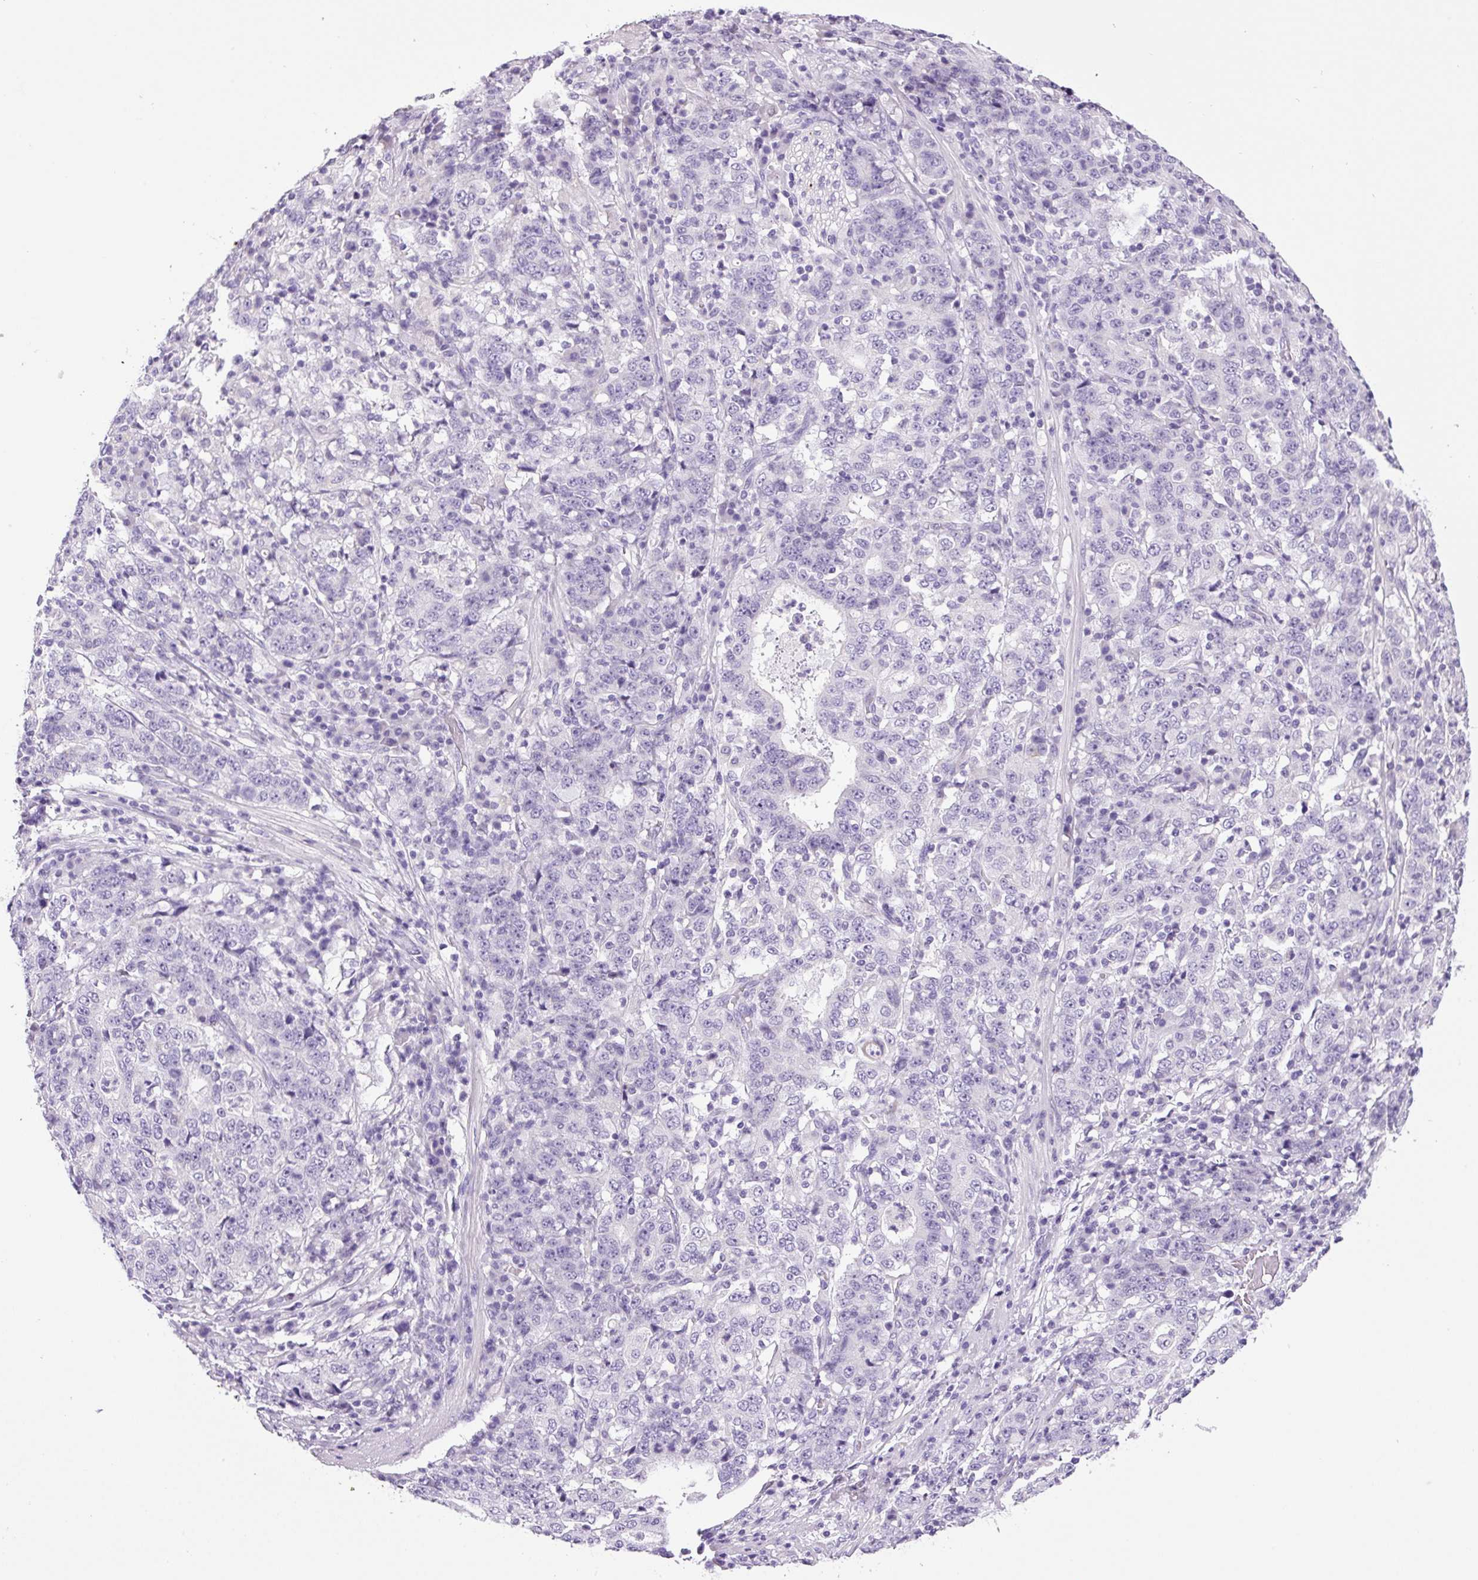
{"staining": {"intensity": "negative", "quantity": "none", "location": "none"}, "tissue": "stomach cancer", "cell_type": "Tumor cells", "image_type": "cancer", "snomed": [{"axis": "morphology", "description": "Adenocarcinoma, NOS"}, {"axis": "topography", "description": "Stomach"}], "caption": "Adenocarcinoma (stomach) was stained to show a protein in brown. There is no significant staining in tumor cells.", "gene": "CHGA", "patient": {"sex": "male", "age": 59}}